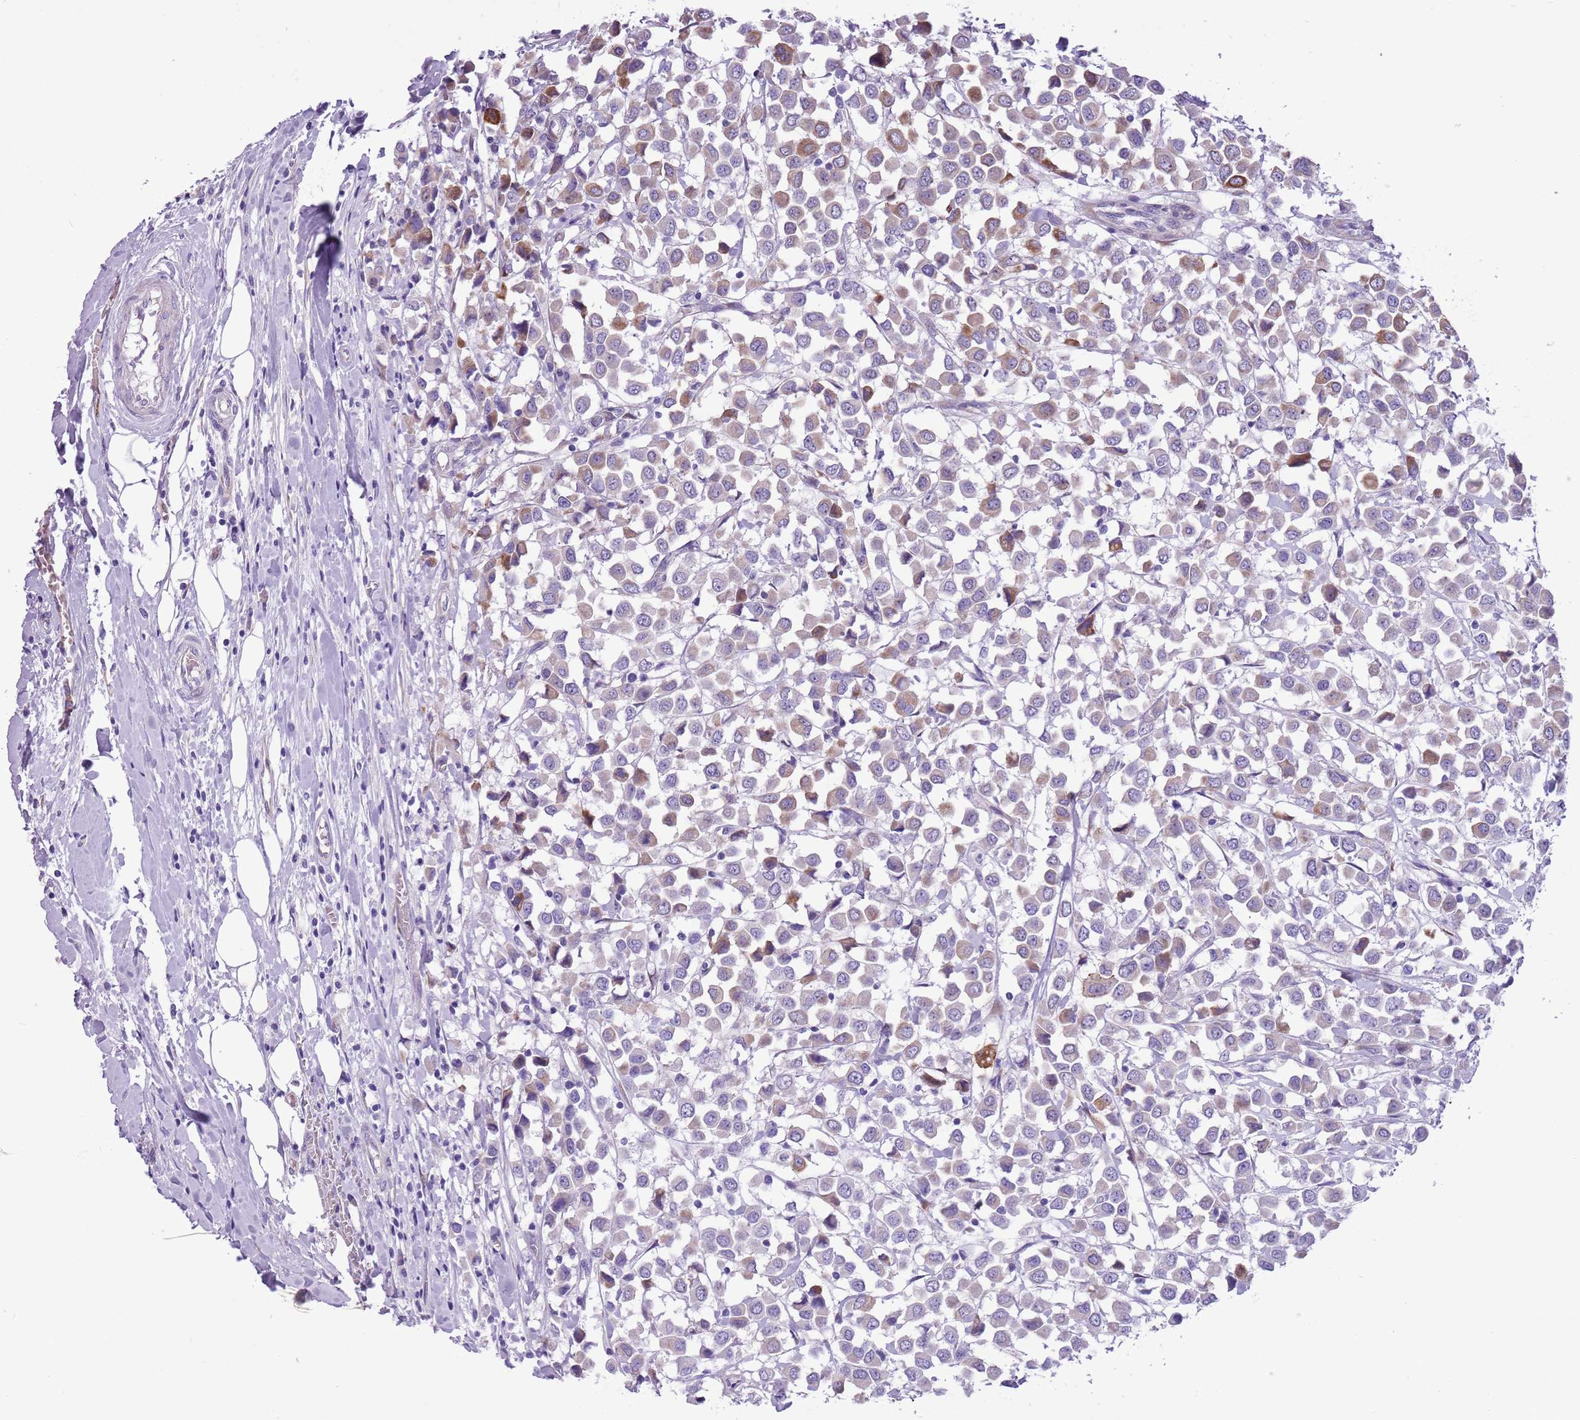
{"staining": {"intensity": "moderate", "quantity": "<25%", "location": "cytoplasmic/membranous"}, "tissue": "breast cancer", "cell_type": "Tumor cells", "image_type": "cancer", "snomed": [{"axis": "morphology", "description": "Duct carcinoma"}, {"axis": "topography", "description": "Breast"}], "caption": "Breast infiltrating ductal carcinoma stained for a protein (brown) demonstrates moderate cytoplasmic/membranous positive staining in approximately <25% of tumor cells.", "gene": "MRPL32", "patient": {"sex": "female", "age": 61}}